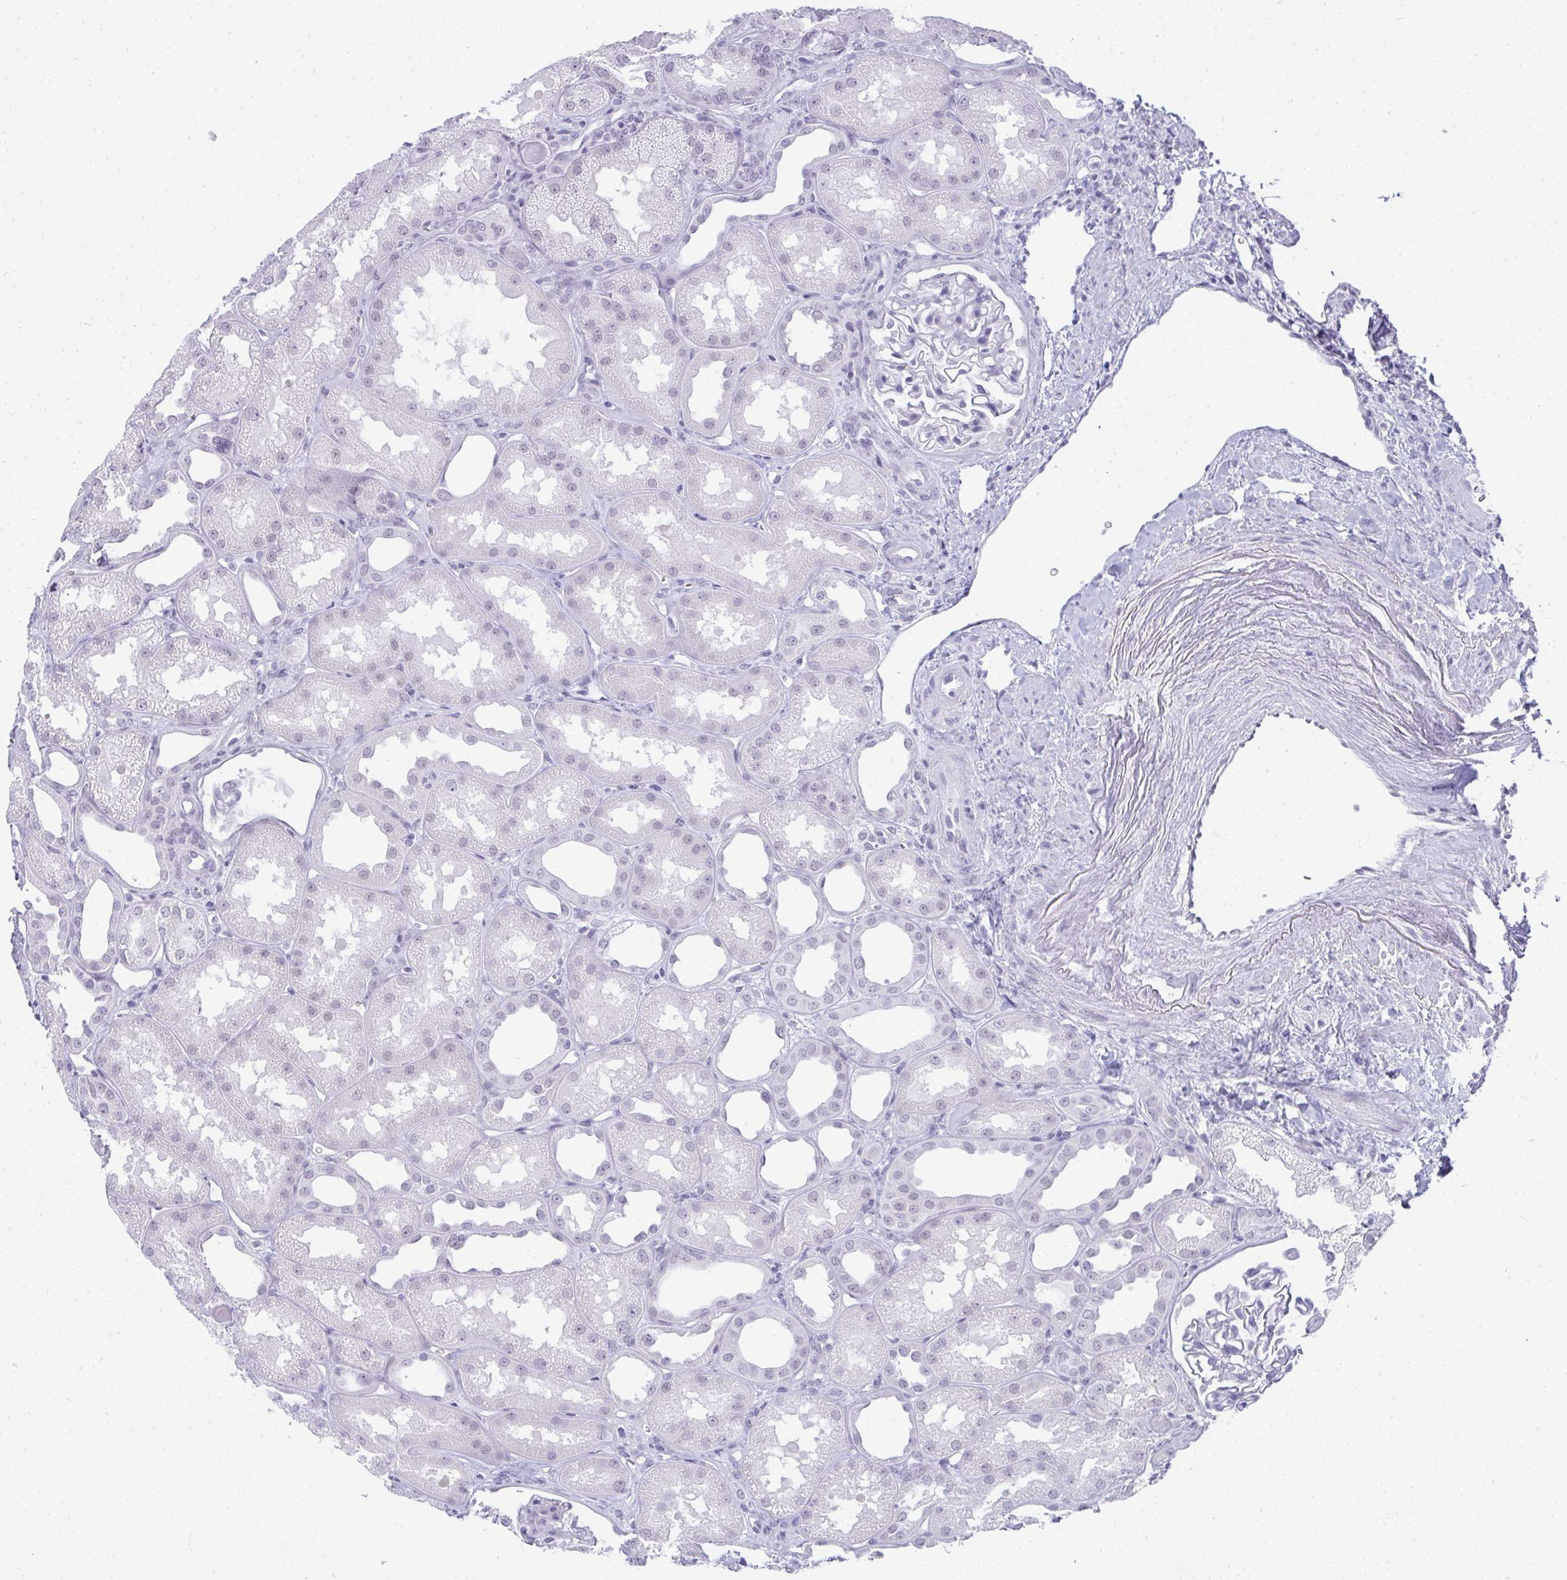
{"staining": {"intensity": "negative", "quantity": "none", "location": "none"}, "tissue": "kidney", "cell_type": "Cells in glomeruli", "image_type": "normal", "snomed": [{"axis": "morphology", "description": "Normal tissue, NOS"}, {"axis": "topography", "description": "Kidney"}], "caption": "Protein analysis of unremarkable kidney demonstrates no significant expression in cells in glomeruli.", "gene": "PLA2G1B", "patient": {"sex": "male", "age": 61}}